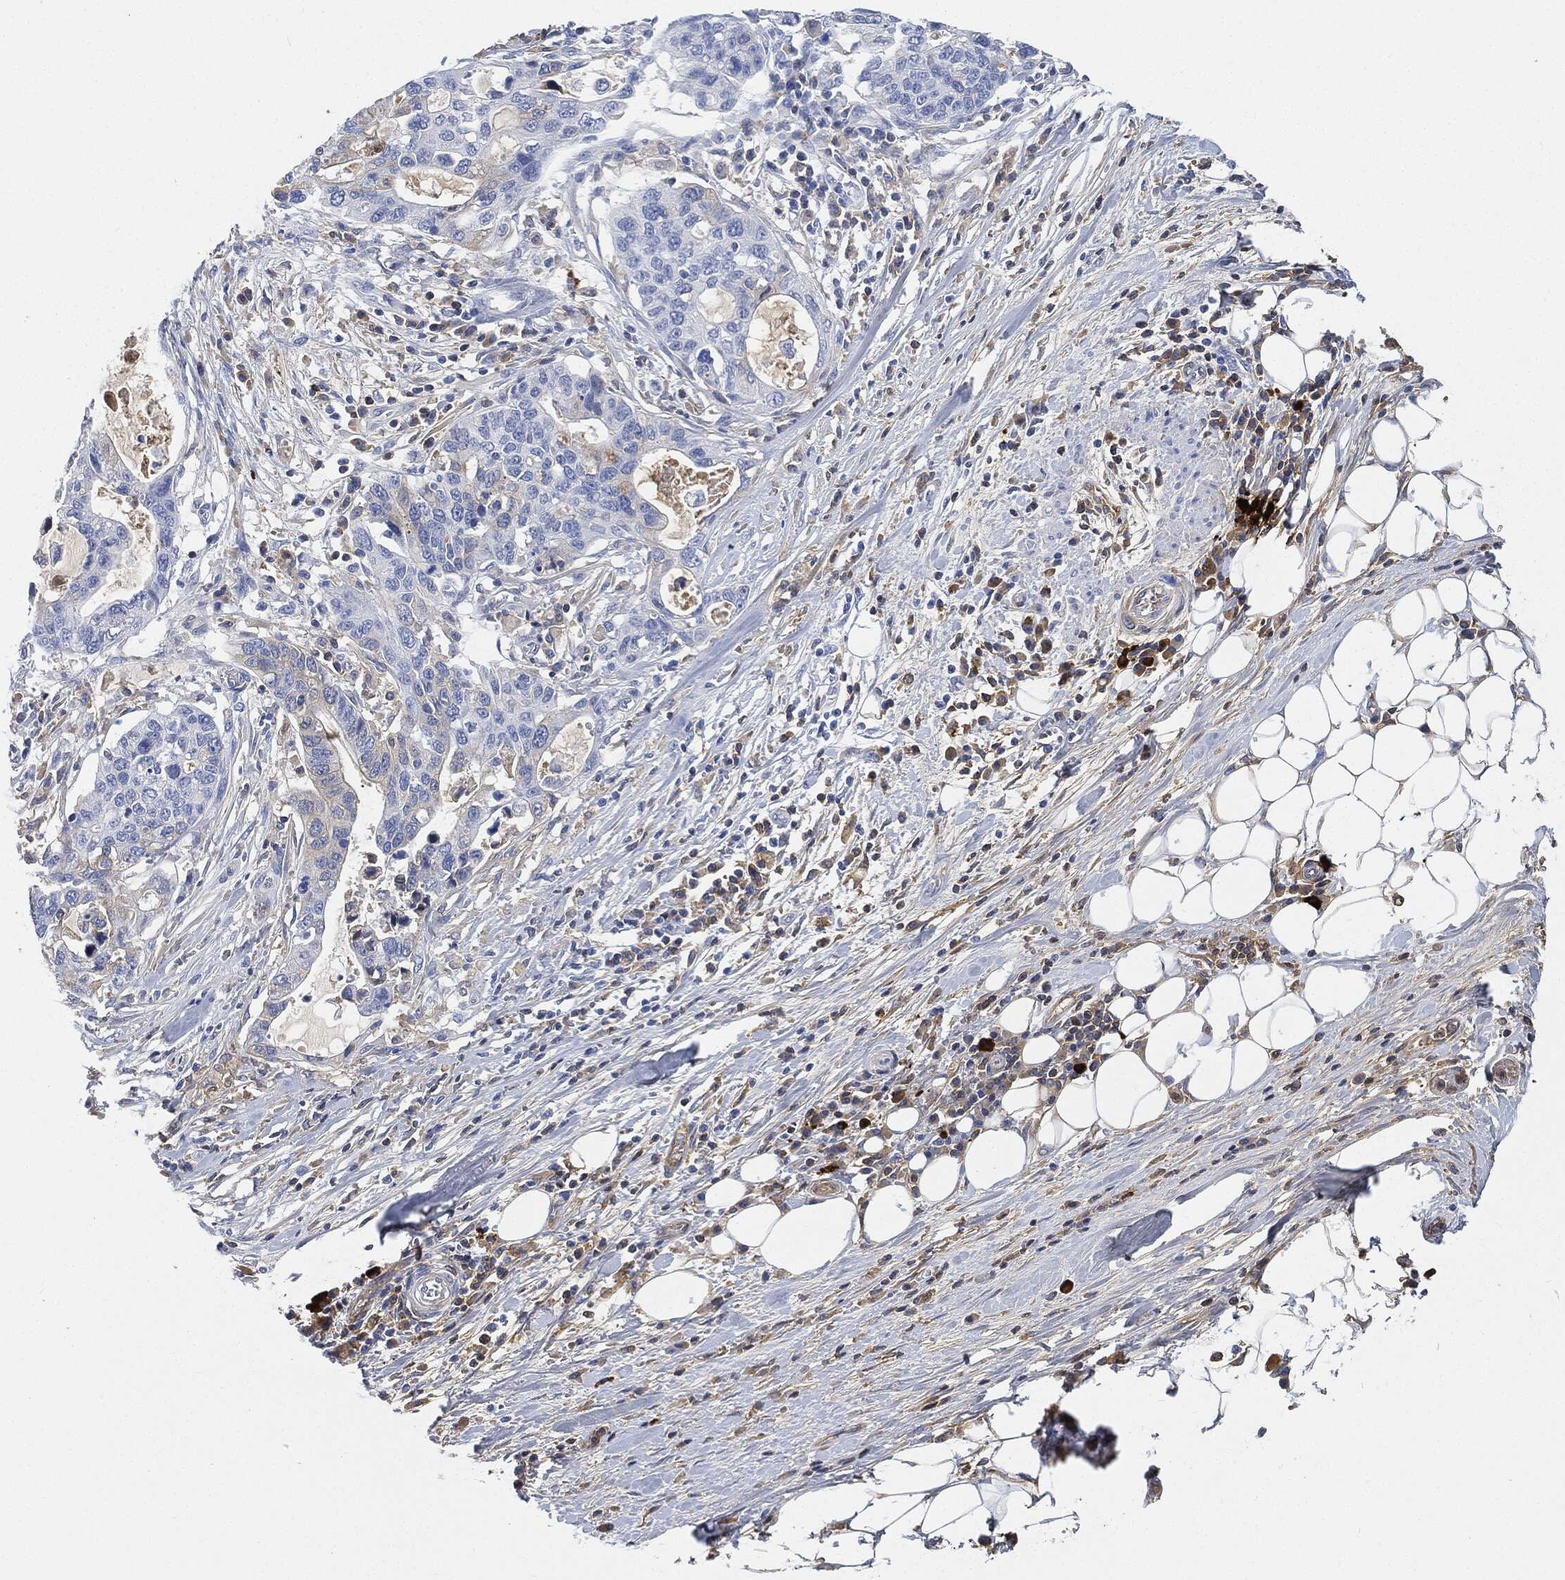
{"staining": {"intensity": "negative", "quantity": "none", "location": "none"}, "tissue": "stomach cancer", "cell_type": "Tumor cells", "image_type": "cancer", "snomed": [{"axis": "morphology", "description": "Adenocarcinoma, NOS"}, {"axis": "topography", "description": "Stomach"}], "caption": "Human adenocarcinoma (stomach) stained for a protein using IHC exhibits no positivity in tumor cells.", "gene": "IGLV6-57", "patient": {"sex": "male", "age": 54}}